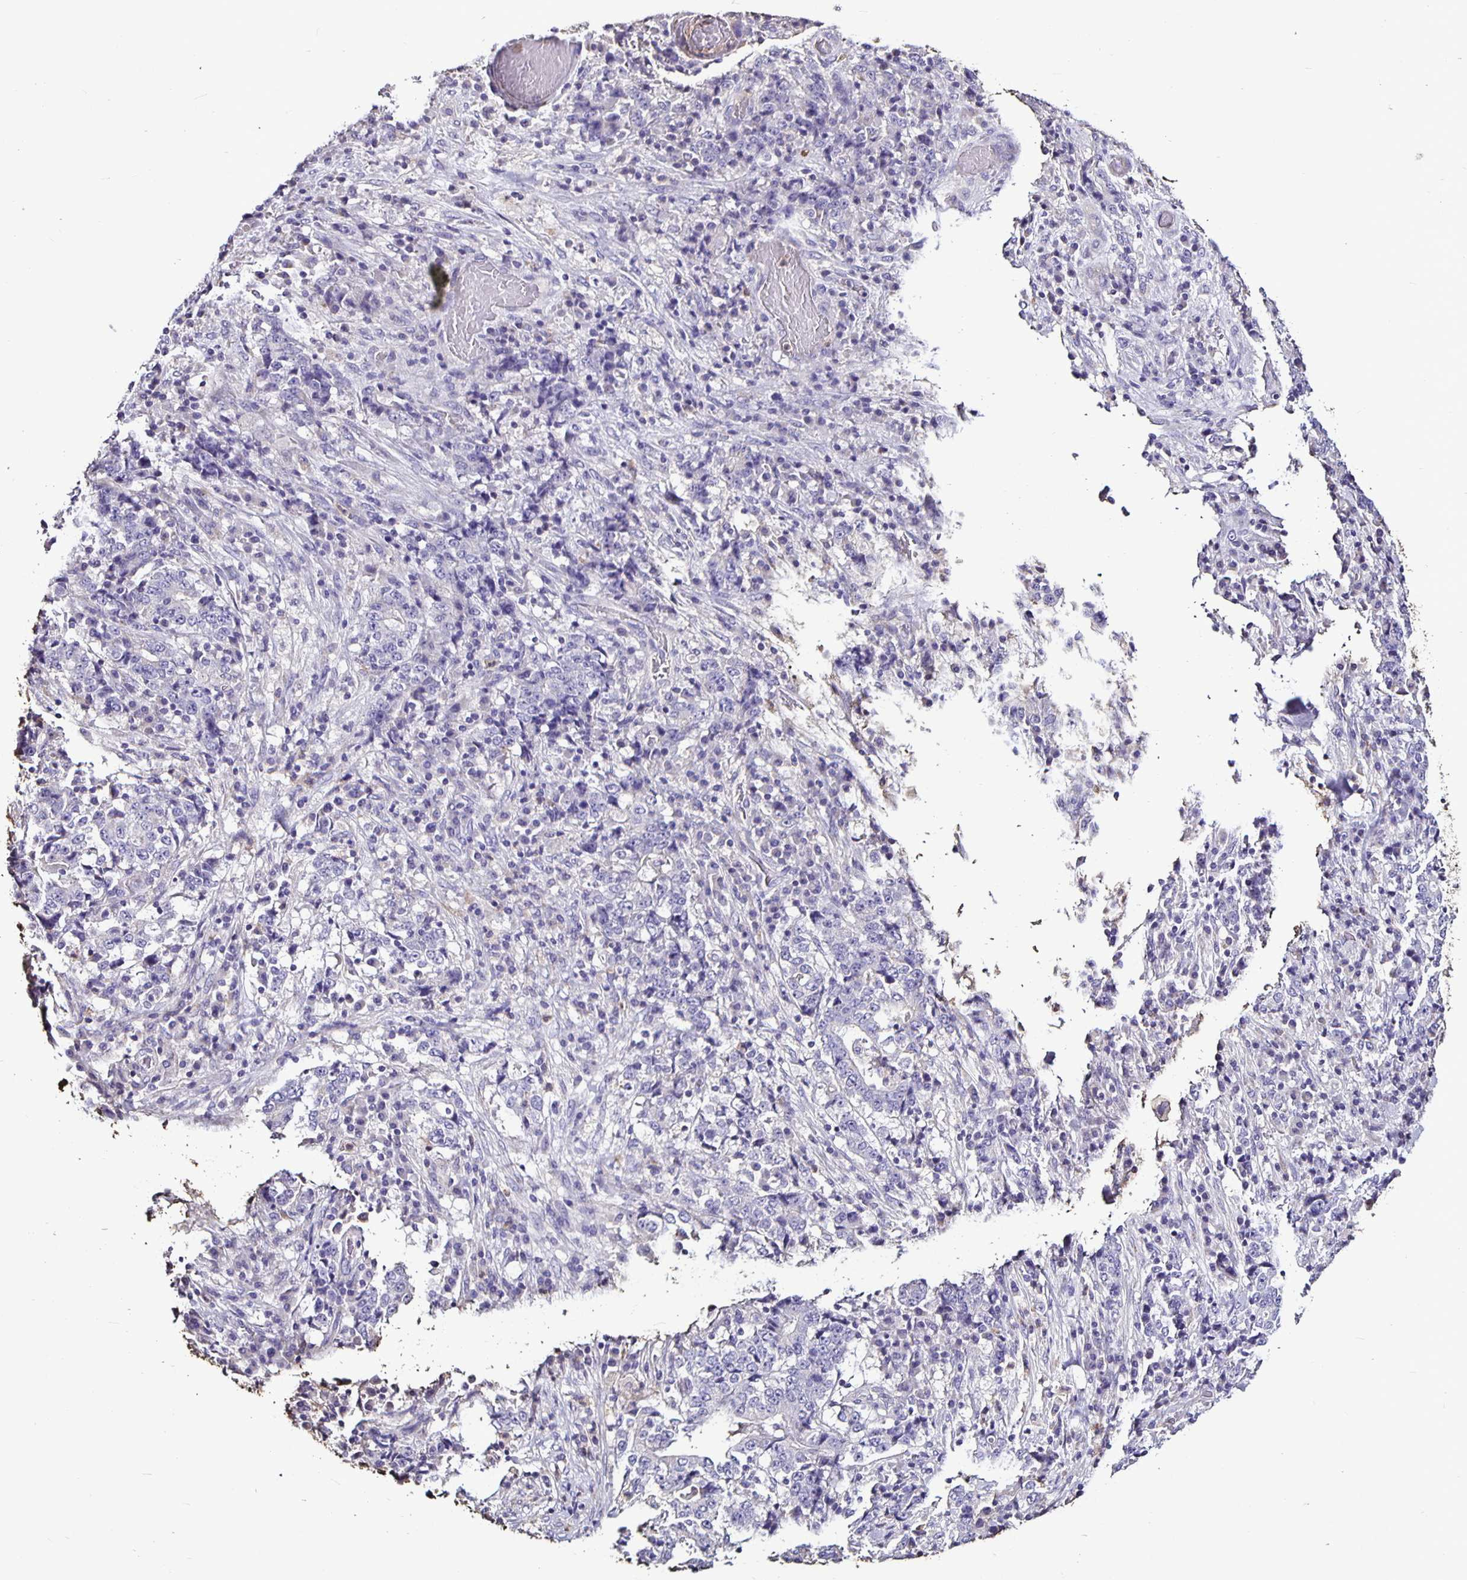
{"staining": {"intensity": "negative", "quantity": "none", "location": "none"}, "tissue": "stomach cancer", "cell_type": "Tumor cells", "image_type": "cancer", "snomed": [{"axis": "morphology", "description": "Normal tissue, NOS"}, {"axis": "morphology", "description": "Adenocarcinoma, NOS"}, {"axis": "topography", "description": "Stomach, upper"}, {"axis": "topography", "description": "Stomach"}], "caption": "Protein analysis of stomach cancer (adenocarcinoma) demonstrates no significant staining in tumor cells. The staining was performed using DAB to visualize the protein expression in brown, while the nuclei were stained in blue with hematoxylin (Magnification: 20x).", "gene": "FCER1A", "patient": {"sex": "male", "age": 59}}